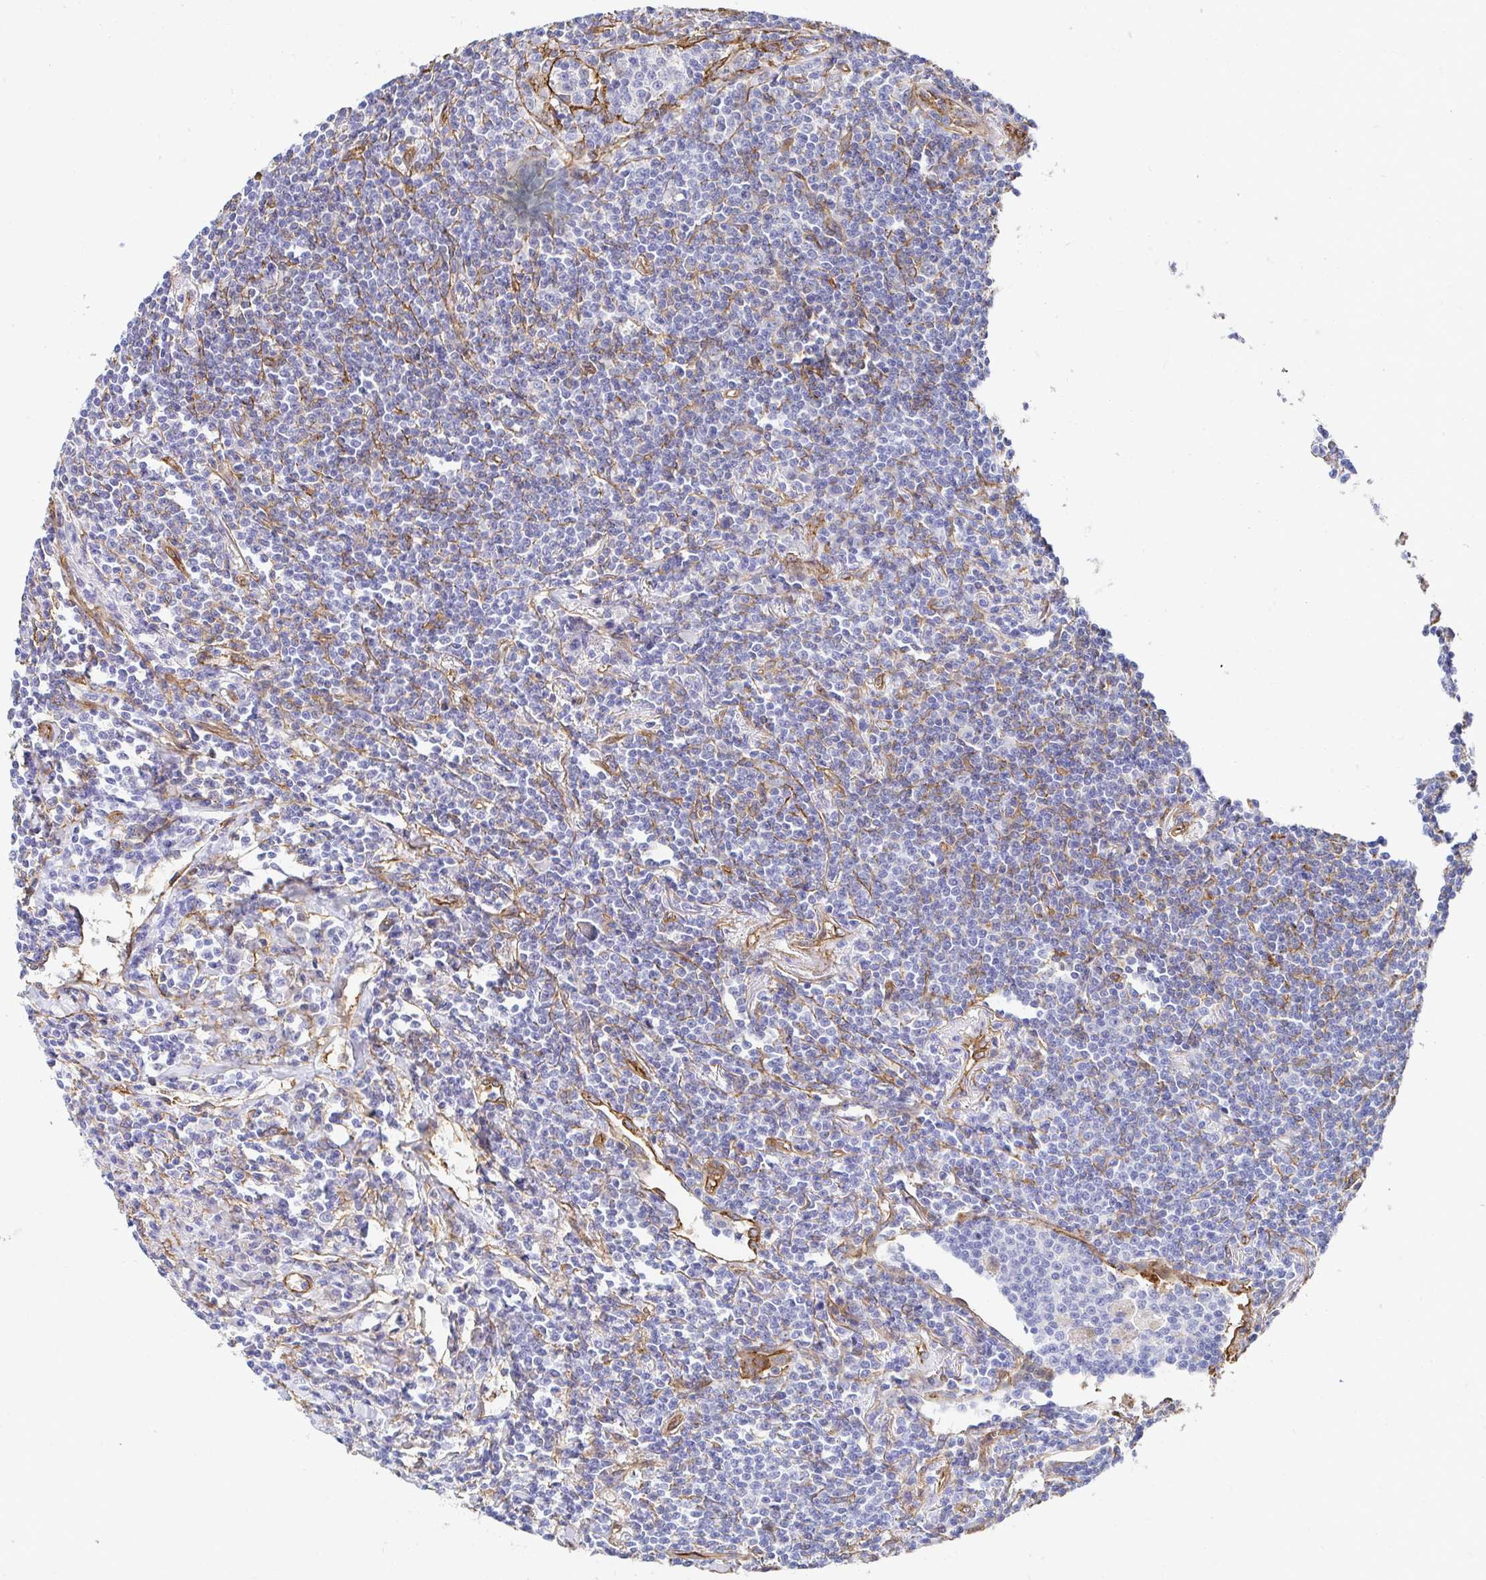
{"staining": {"intensity": "negative", "quantity": "none", "location": "none"}, "tissue": "lymphoma", "cell_type": "Tumor cells", "image_type": "cancer", "snomed": [{"axis": "morphology", "description": "Malignant lymphoma, non-Hodgkin's type, Low grade"}, {"axis": "topography", "description": "Lung"}], "caption": "This is an immunohistochemistry micrograph of malignant lymphoma, non-Hodgkin's type (low-grade). There is no positivity in tumor cells.", "gene": "CTTN", "patient": {"sex": "female", "age": 71}}